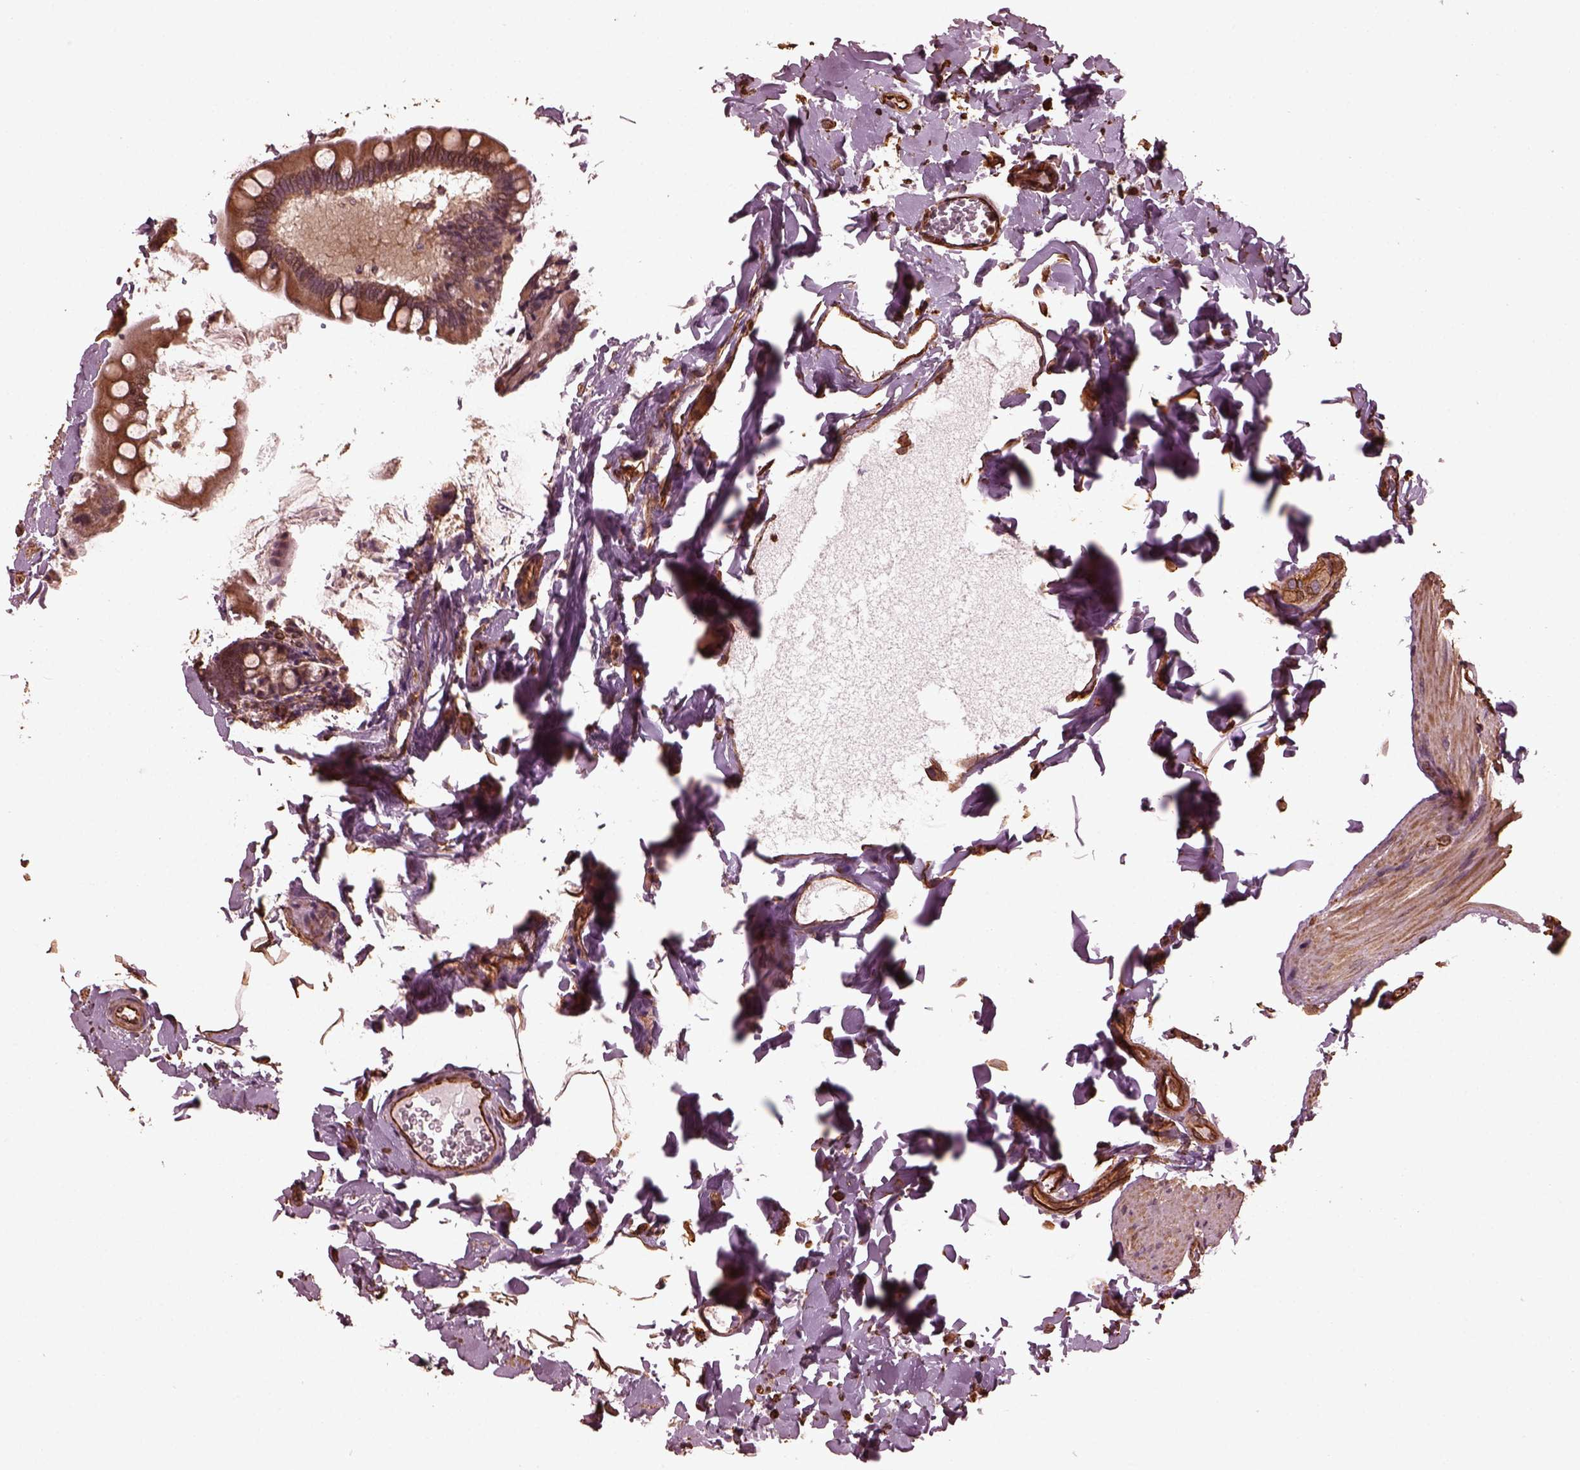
{"staining": {"intensity": "moderate", "quantity": "25%-75%", "location": "cytoplasmic/membranous"}, "tissue": "small intestine", "cell_type": "Glandular cells", "image_type": "normal", "snomed": [{"axis": "morphology", "description": "Normal tissue, NOS"}, {"axis": "topography", "description": "Small intestine"}], "caption": "A brown stain labels moderate cytoplasmic/membranous expression of a protein in glandular cells of normal small intestine. The staining is performed using DAB brown chromogen to label protein expression. The nuclei are counter-stained blue using hematoxylin.", "gene": "GTPBP1", "patient": {"sex": "female", "age": 56}}